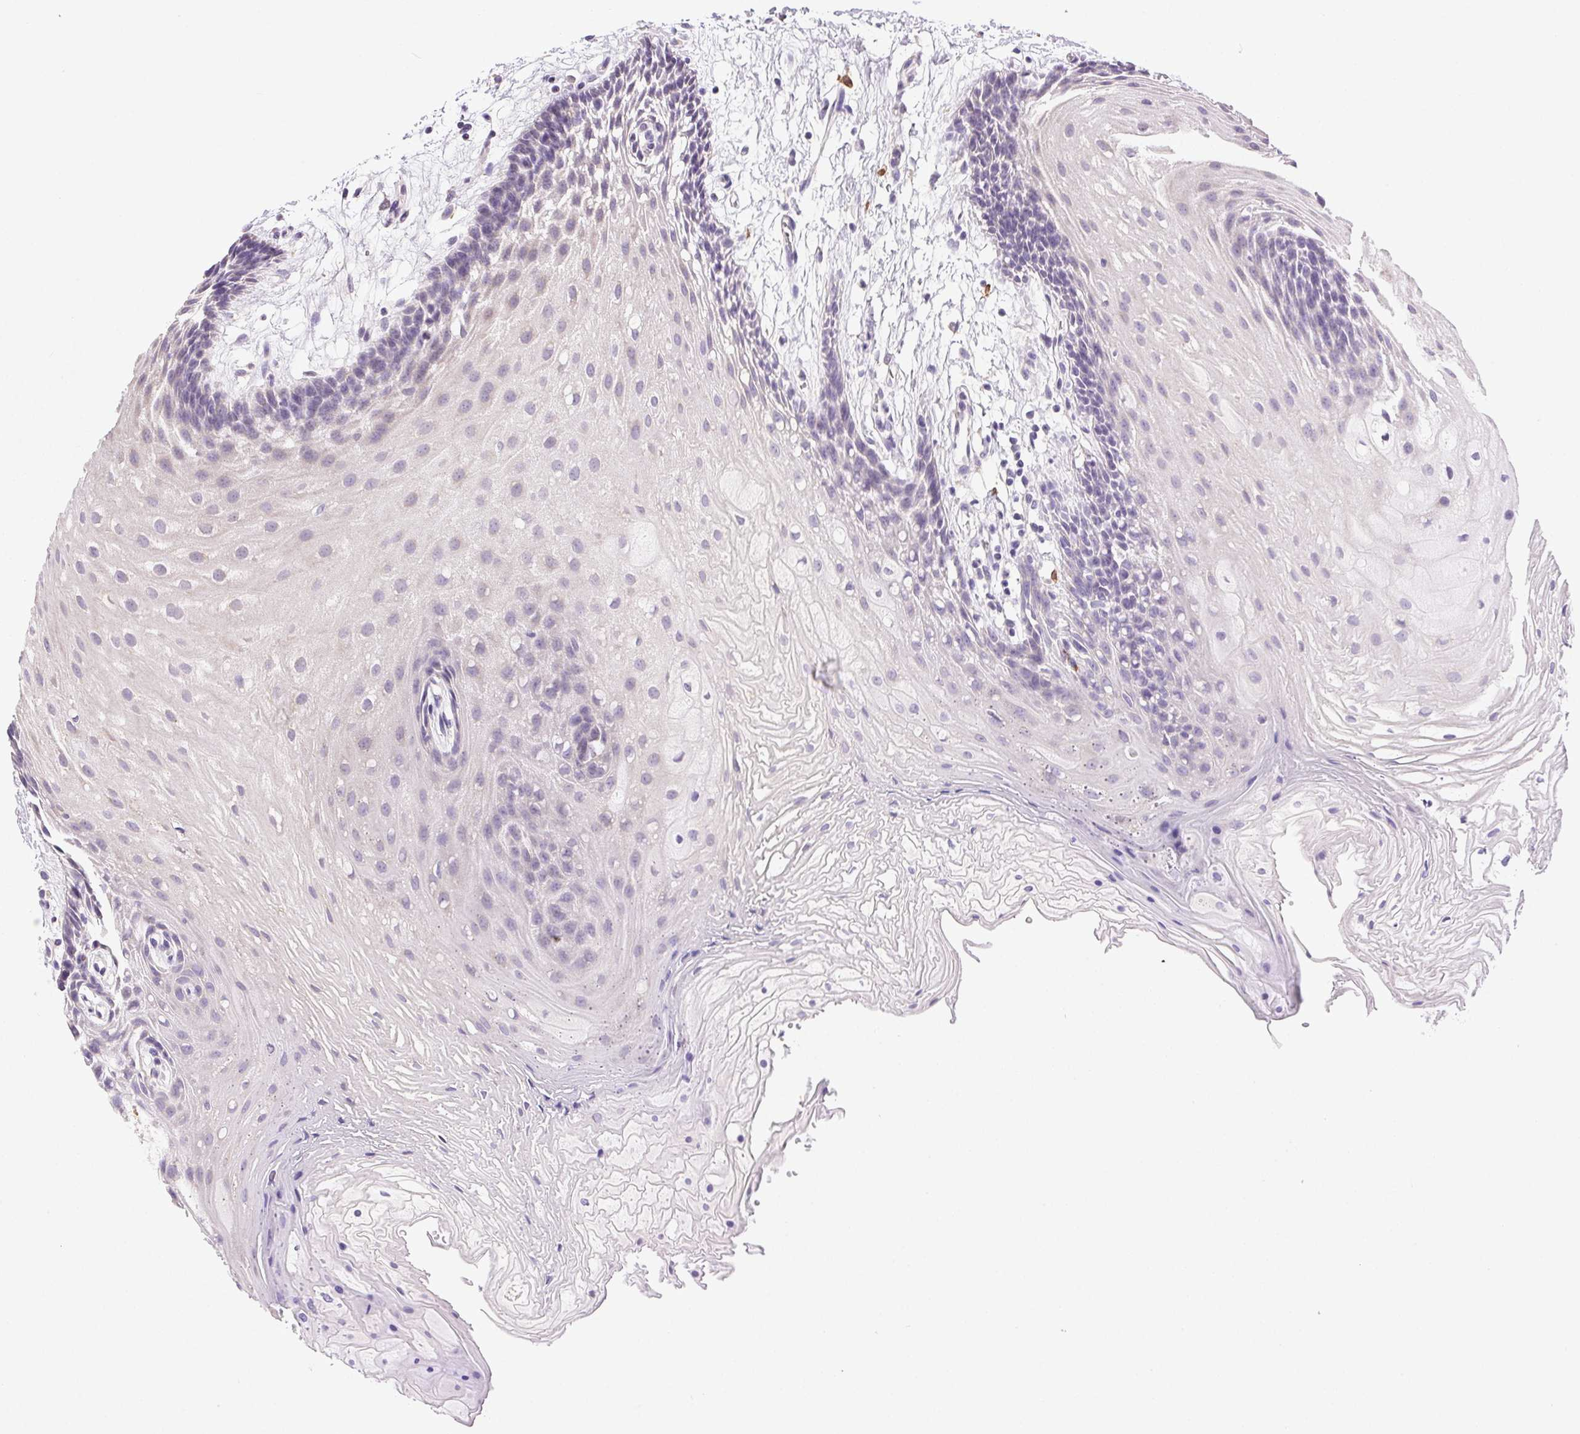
{"staining": {"intensity": "negative", "quantity": "none", "location": "none"}, "tissue": "oral mucosa", "cell_type": "Squamous epithelial cells", "image_type": "normal", "snomed": [{"axis": "morphology", "description": "Normal tissue, NOS"}, {"axis": "morphology", "description": "Squamous cell carcinoma, NOS"}, {"axis": "topography", "description": "Oral tissue"}, {"axis": "topography", "description": "Tounge, NOS"}, {"axis": "topography", "description": "Head-Neck"}], "caption": "Immunohistochemistry of benign oral mucosa shows no positivity in squamous epithelial cells.", "gene": "SNX31", "patient": {"sex": "male", "age": 62}}